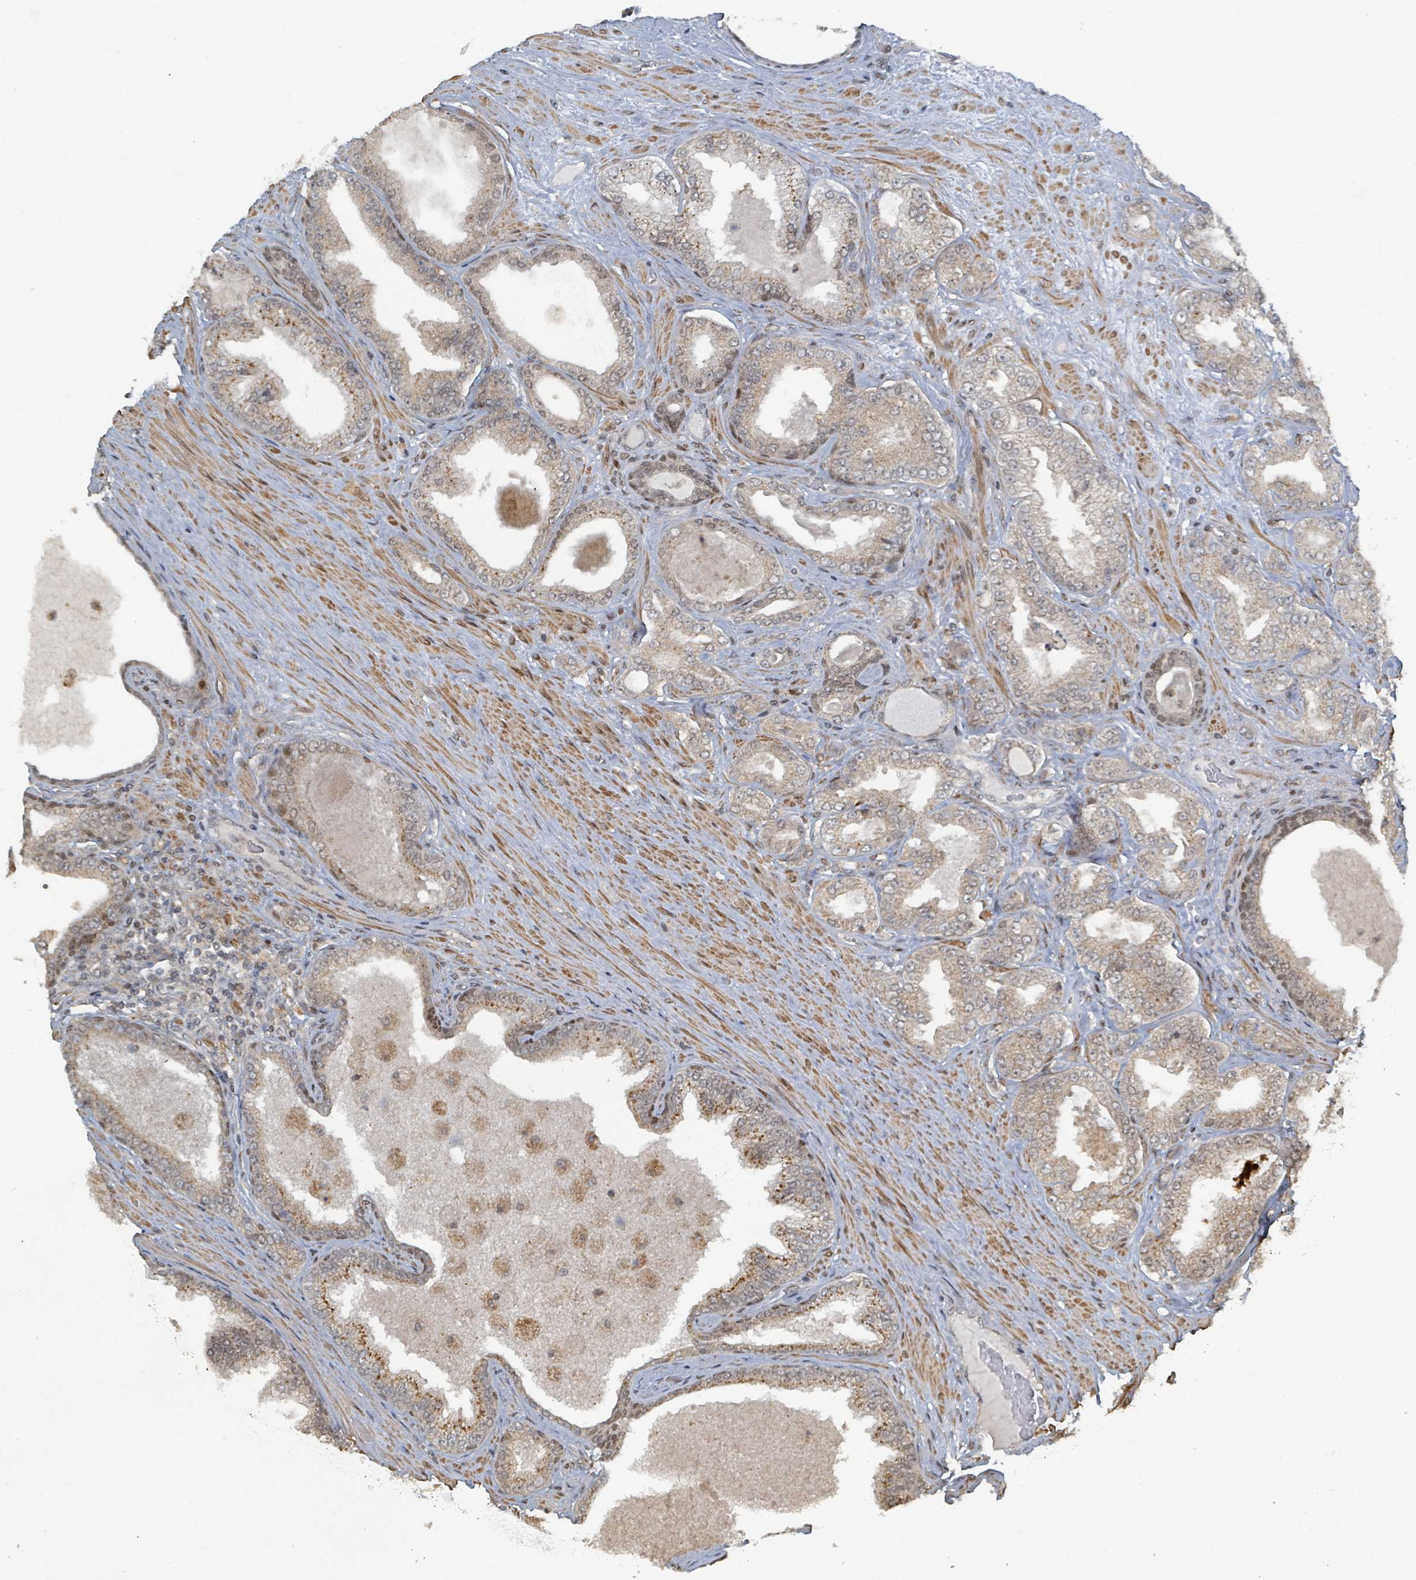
{"staining": {"intensity": "moderate", "quantity": "25%-75%", "location": "cytoplasmic/membranous,nuclear"}, "tissue": "prostate cancer", "cell_type": "Tumor cells", "image_type": "cancer", "snomed": [{"axis": "morphology", "description": "Adenocarcinoma, Low grade"}, {"axis": "topography", "description": "Prostate"}], "caption": "Low-grade adenocarcinoma (prostate) stained for a protein shows moderate cytoplasmic/membranous and nuclear positivity in tumor cells.", "gene": "PHIP", "patient": {"sex": "male", "age": 63}}